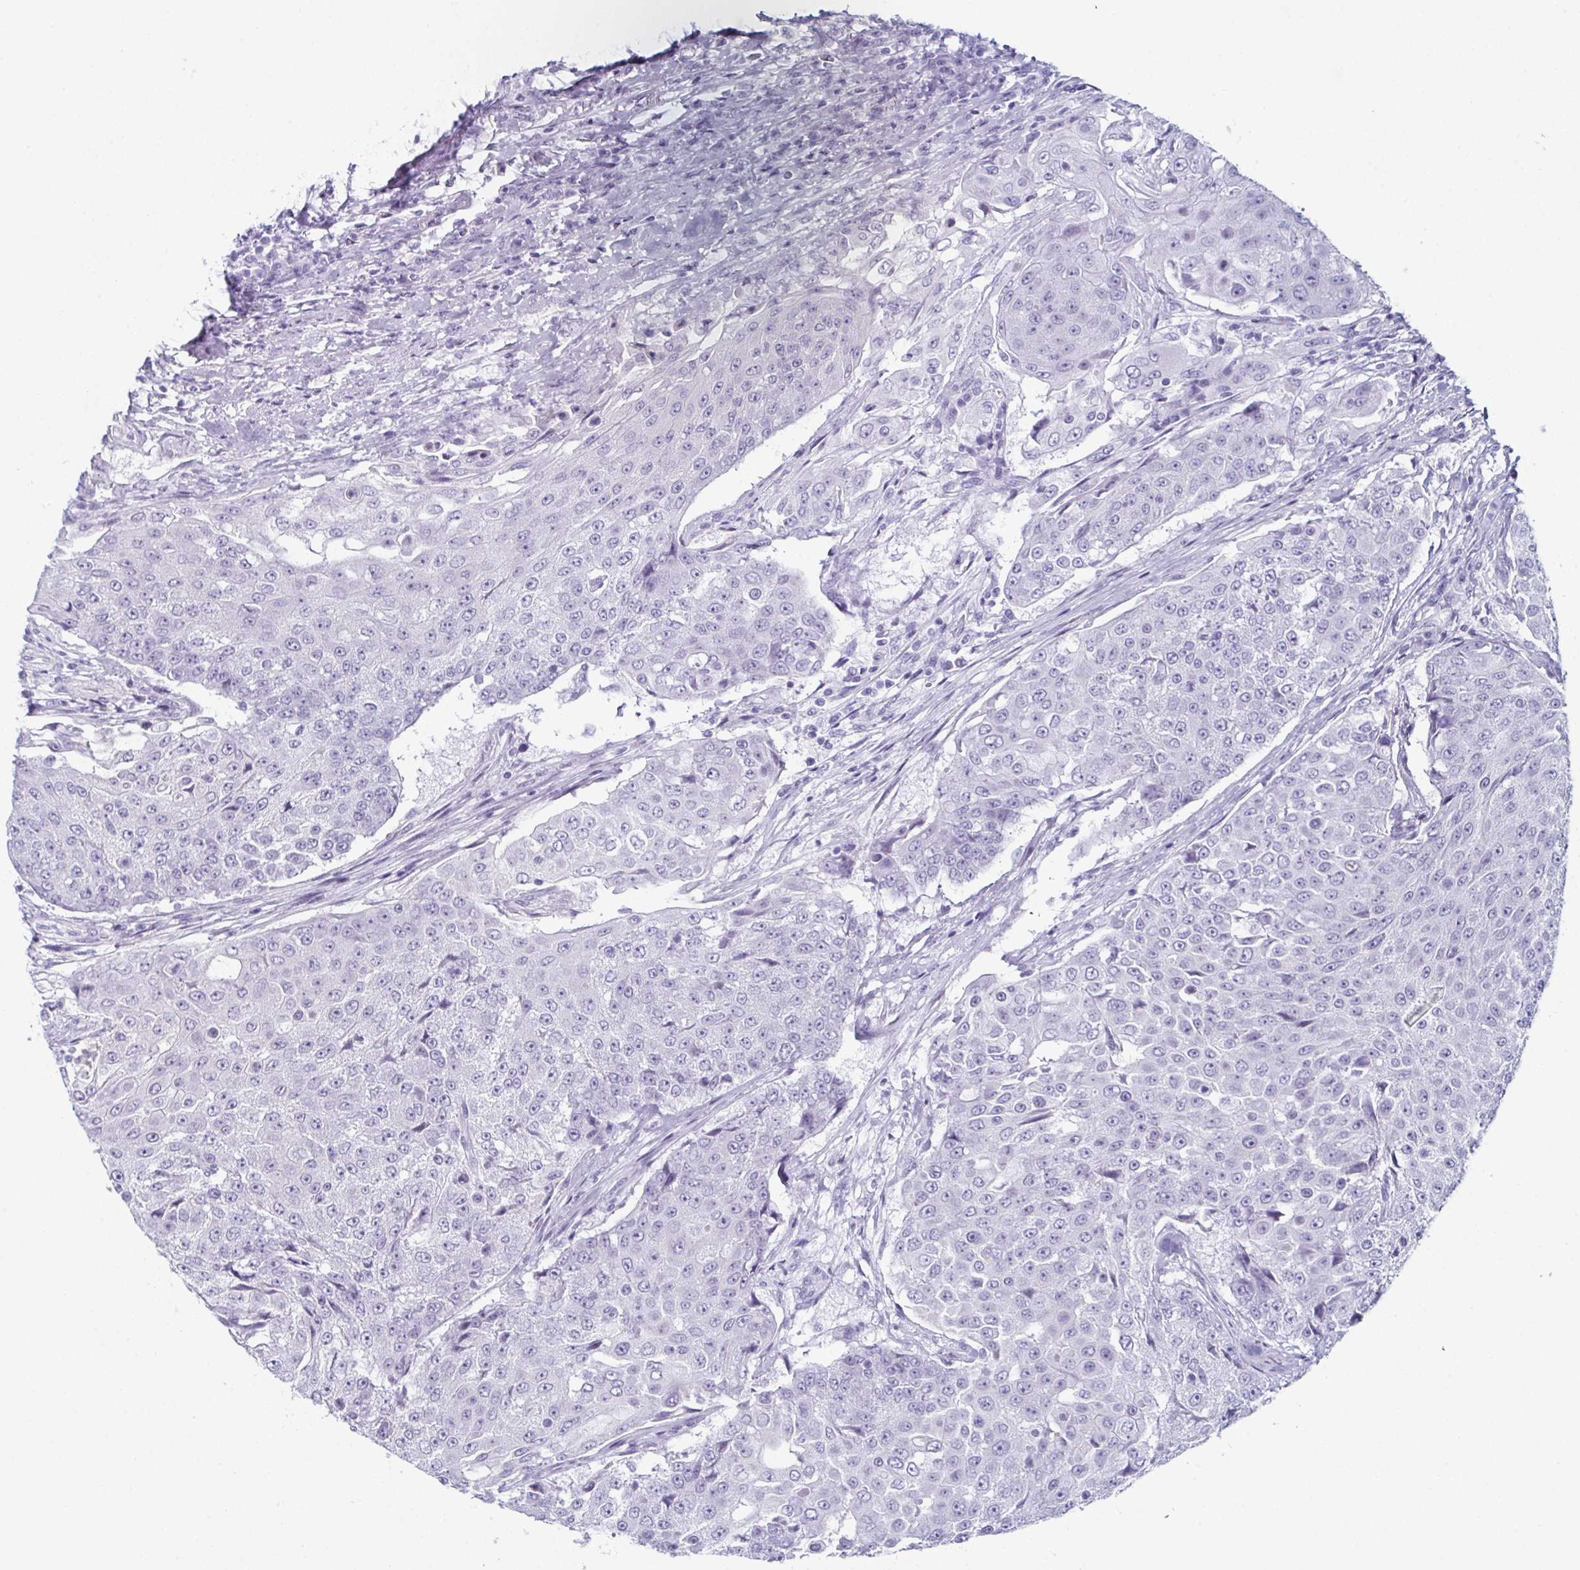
{"staining": {"intensity": "negative", "quantity": "none", "location": "none"}, "tissue": "urothelial cancer", "cell_type": "Tumor cells", "image_type": "cancer", "snomed": [{"axis": "morphology", "description": "Urothelial carcinoma, High grade"}, {"axis": "topography", "description": "Urinary bladder"}], "caption": "Tumor cells are negative for protein expression in human high-grade urothelial carcinoma. (DAB immunohistochemistry visualized using brightfield microscopy, high magnification).", "gene": "ENKUR", "patient": {"sex": "female", "age": 63}}